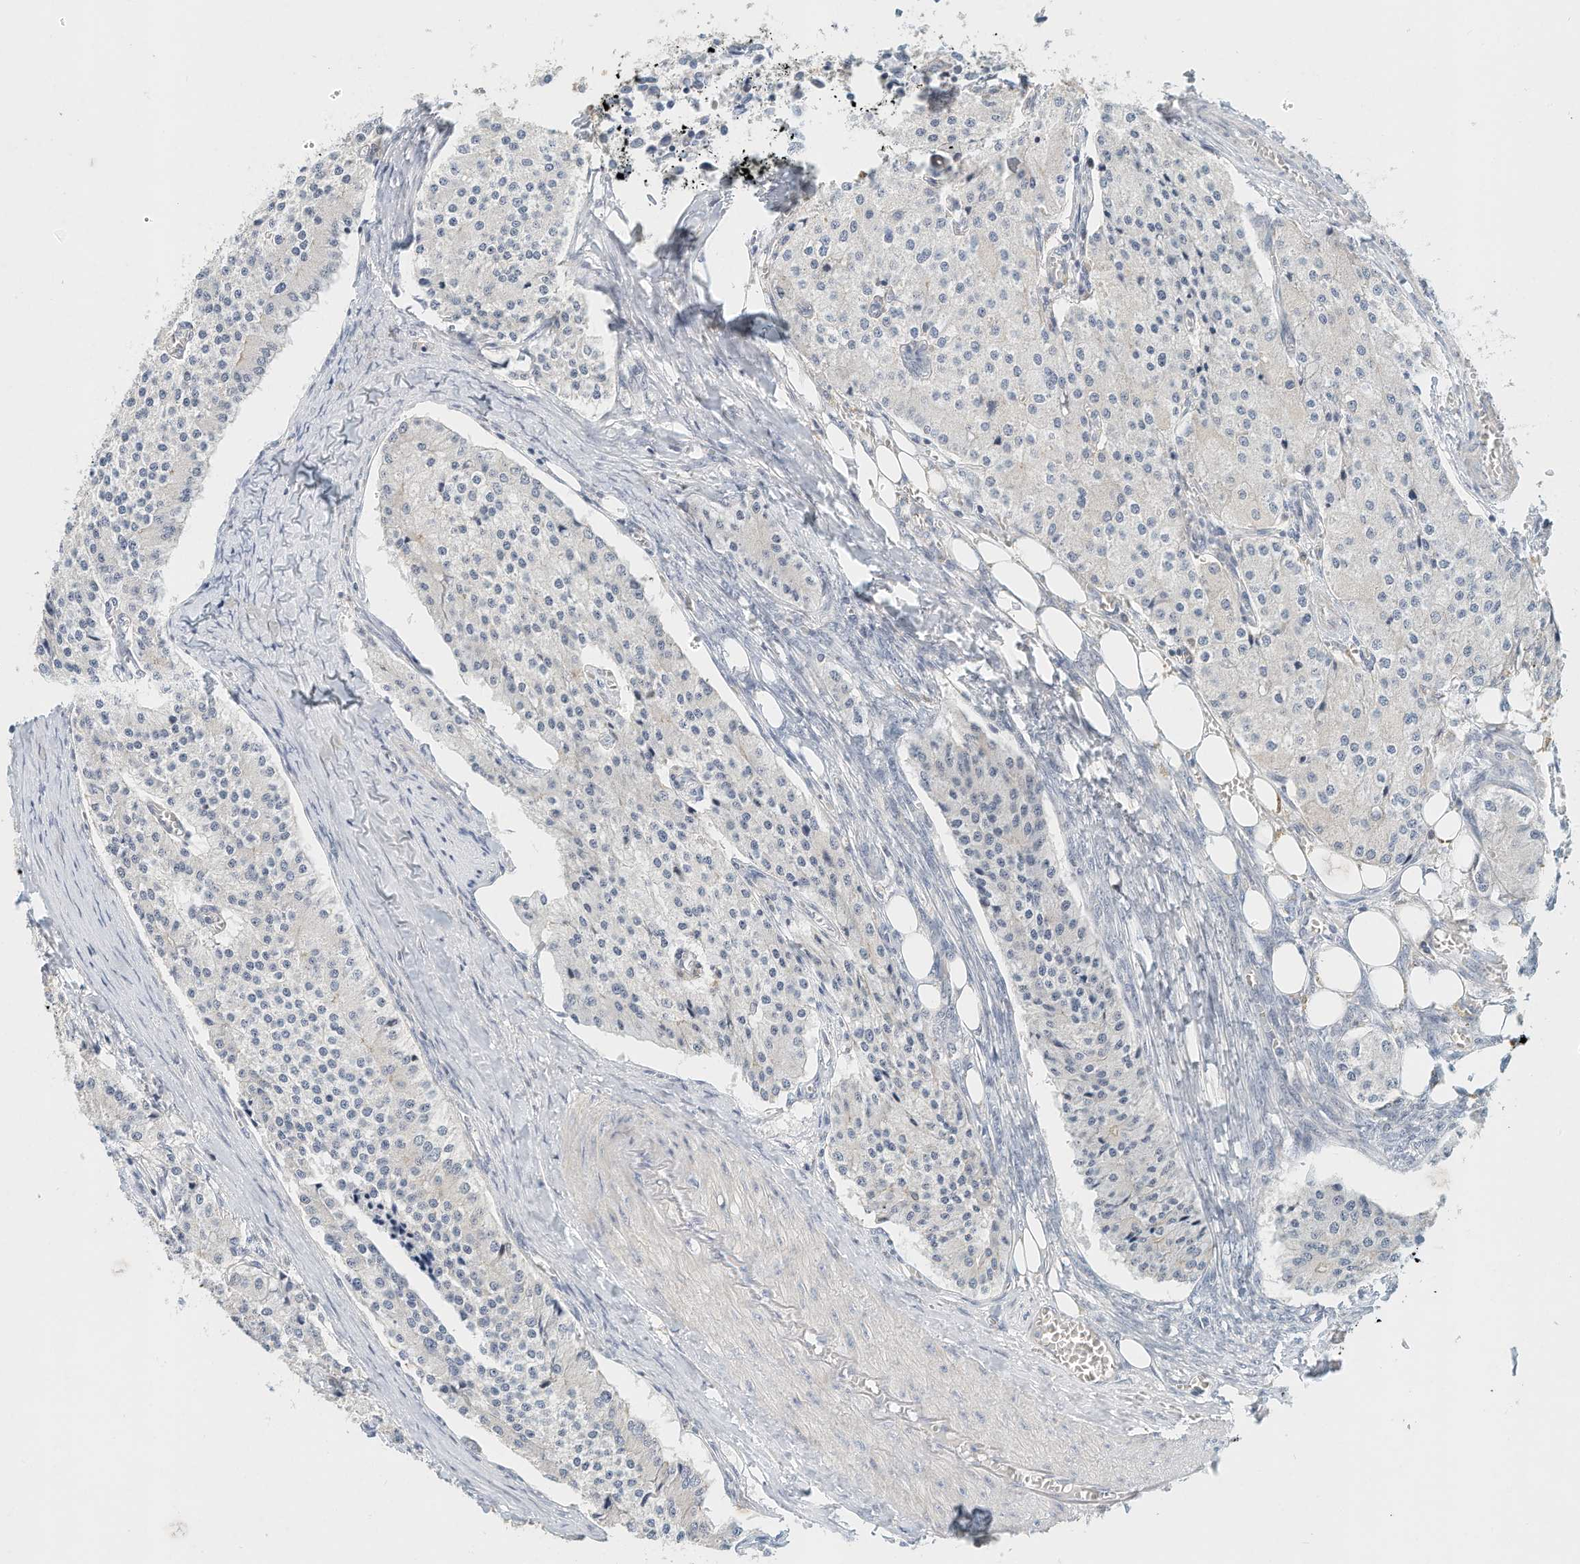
{"staining": {"intensity": "negative", "quantity": "none", "location": "none"}, "tissue": "carcinoid", "cell_type": "Tumor cells", "image_type": "cancer", "snomed": [{"axis": "morphology", "description": "Carcinoid, malignant, NOS"}, {"axis": "topography", "description": "Colon"}], "caption": "The immunohistochemistry micrograph has no significant positivity in tumor cells of carcinoid tissue.", "gene": "MICAL1", "patient": {"sex": "female", "age": 52}}